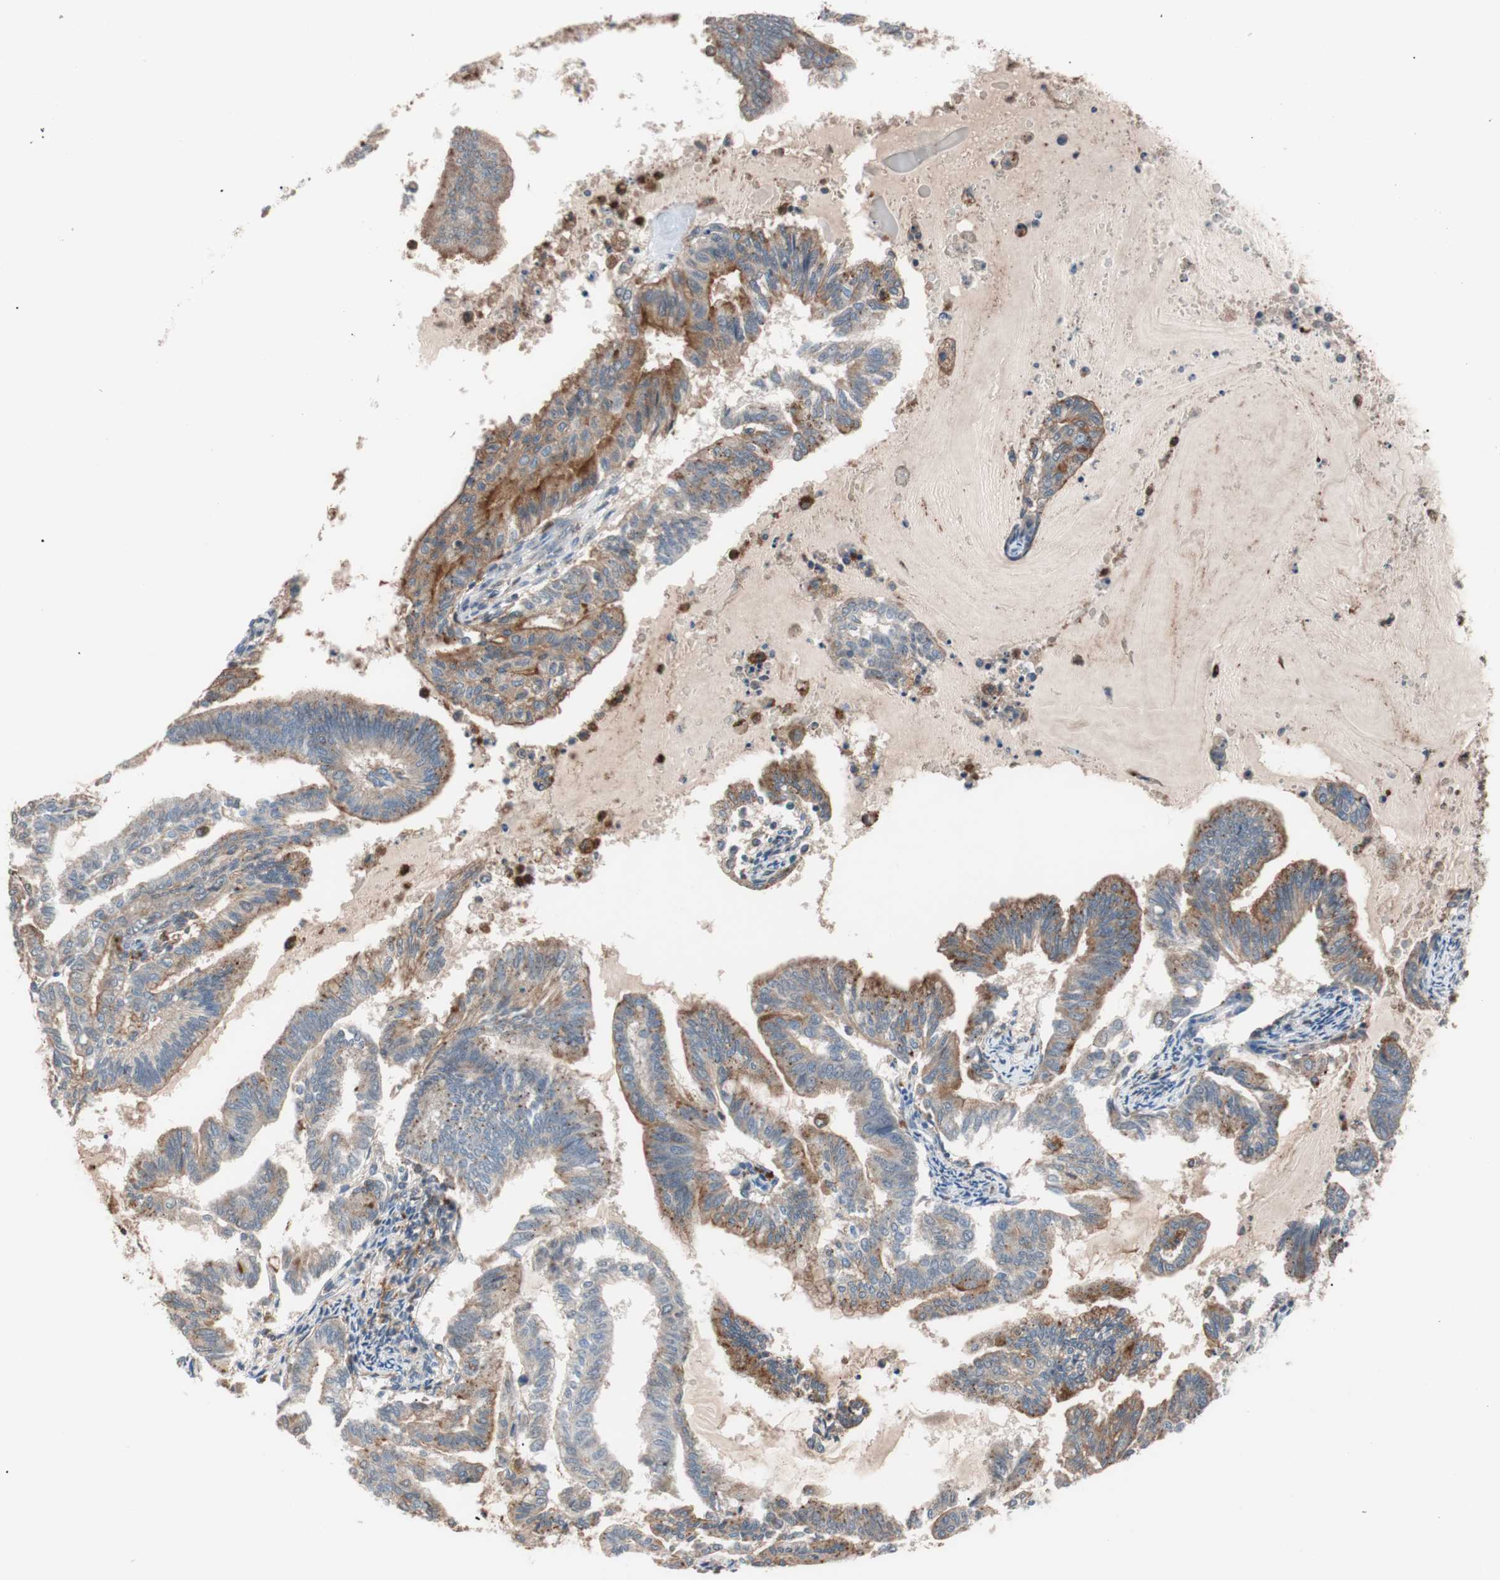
{"staining": {"intensity": "weak", "quantity": "25%-75%", "location": "cytoplasmic/membranous"}, "tissue": "endometrial cancer", "cell_type": "Tumor cells", "image_type": "cancer", "snomed": [{"axis": "morphology", "description": "Adenocarcinoma, NOS"}, {"axis": "topography", "description": "Endometrium"}], "caption": "About 25%-75% of tumor cells in endometrial cancer exhibit weak cytoplasmic/membranous protein positivity as visualized by brown immunohistochemical staining.", "gene": "LITAF", "patient": {"sex": "female", "age": 79}}